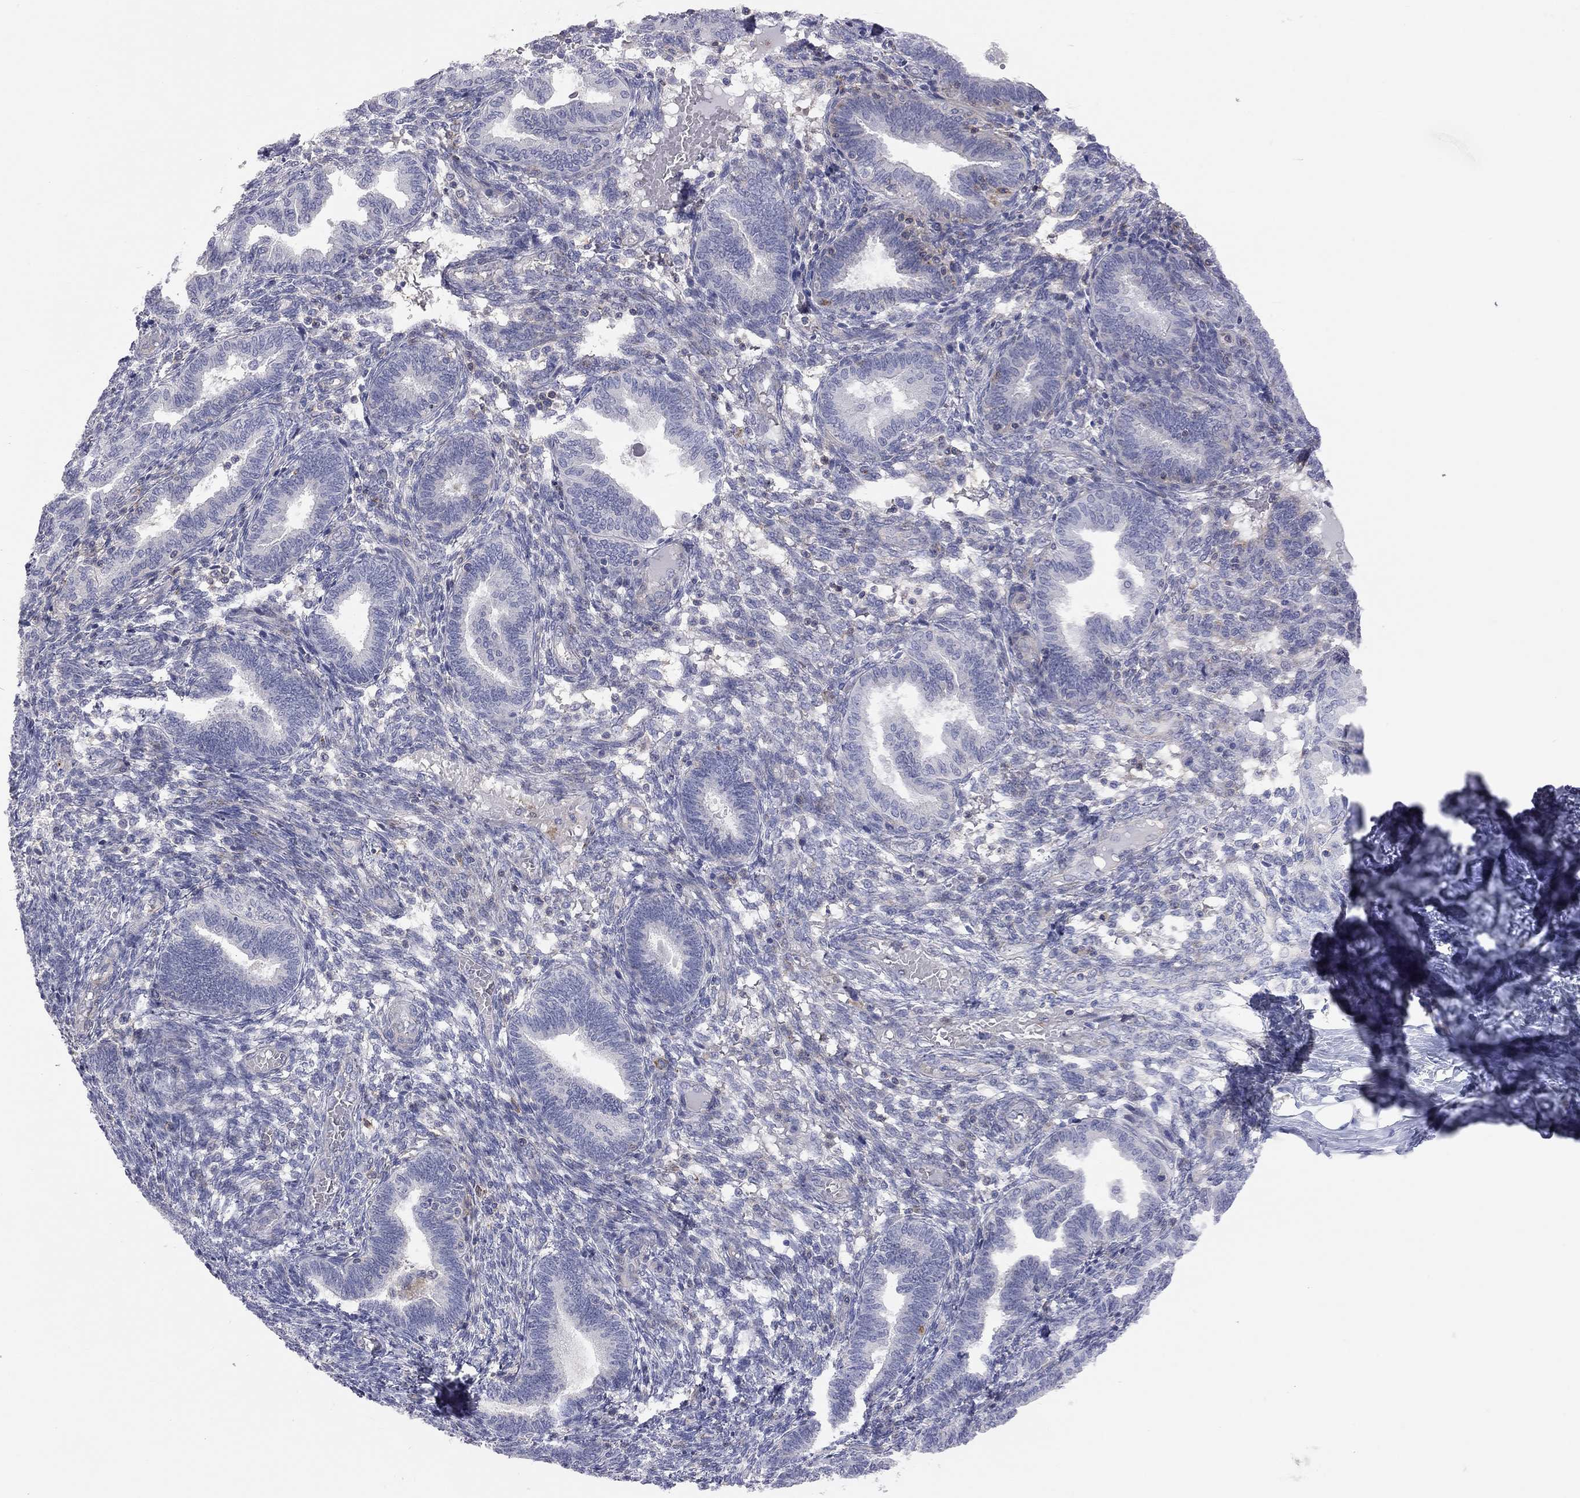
{"staining": {"intensity": "negative", "quantity": "none", "location": "none"}, "tissue": "endometrium", "cell_type": "Cells in endometrial stroma", "image_type": "normal", "snomed": [{"axis": "morphology", "description": "Normal tissue, NOS"}, {"axis": "topography", "description": "Endometrium"}], "caption": "High power microscopy histopathology image of an IHC micrograph of normal endometrium, revealing no significant positivity in cells in endometrial stroma. (DAB (3,3'-diaminobenzidine) immunohistochemistry with hematoxylin counter stain).", "gene": "ADCYAP1", "patient": {"sex": "female", "age": 42}}